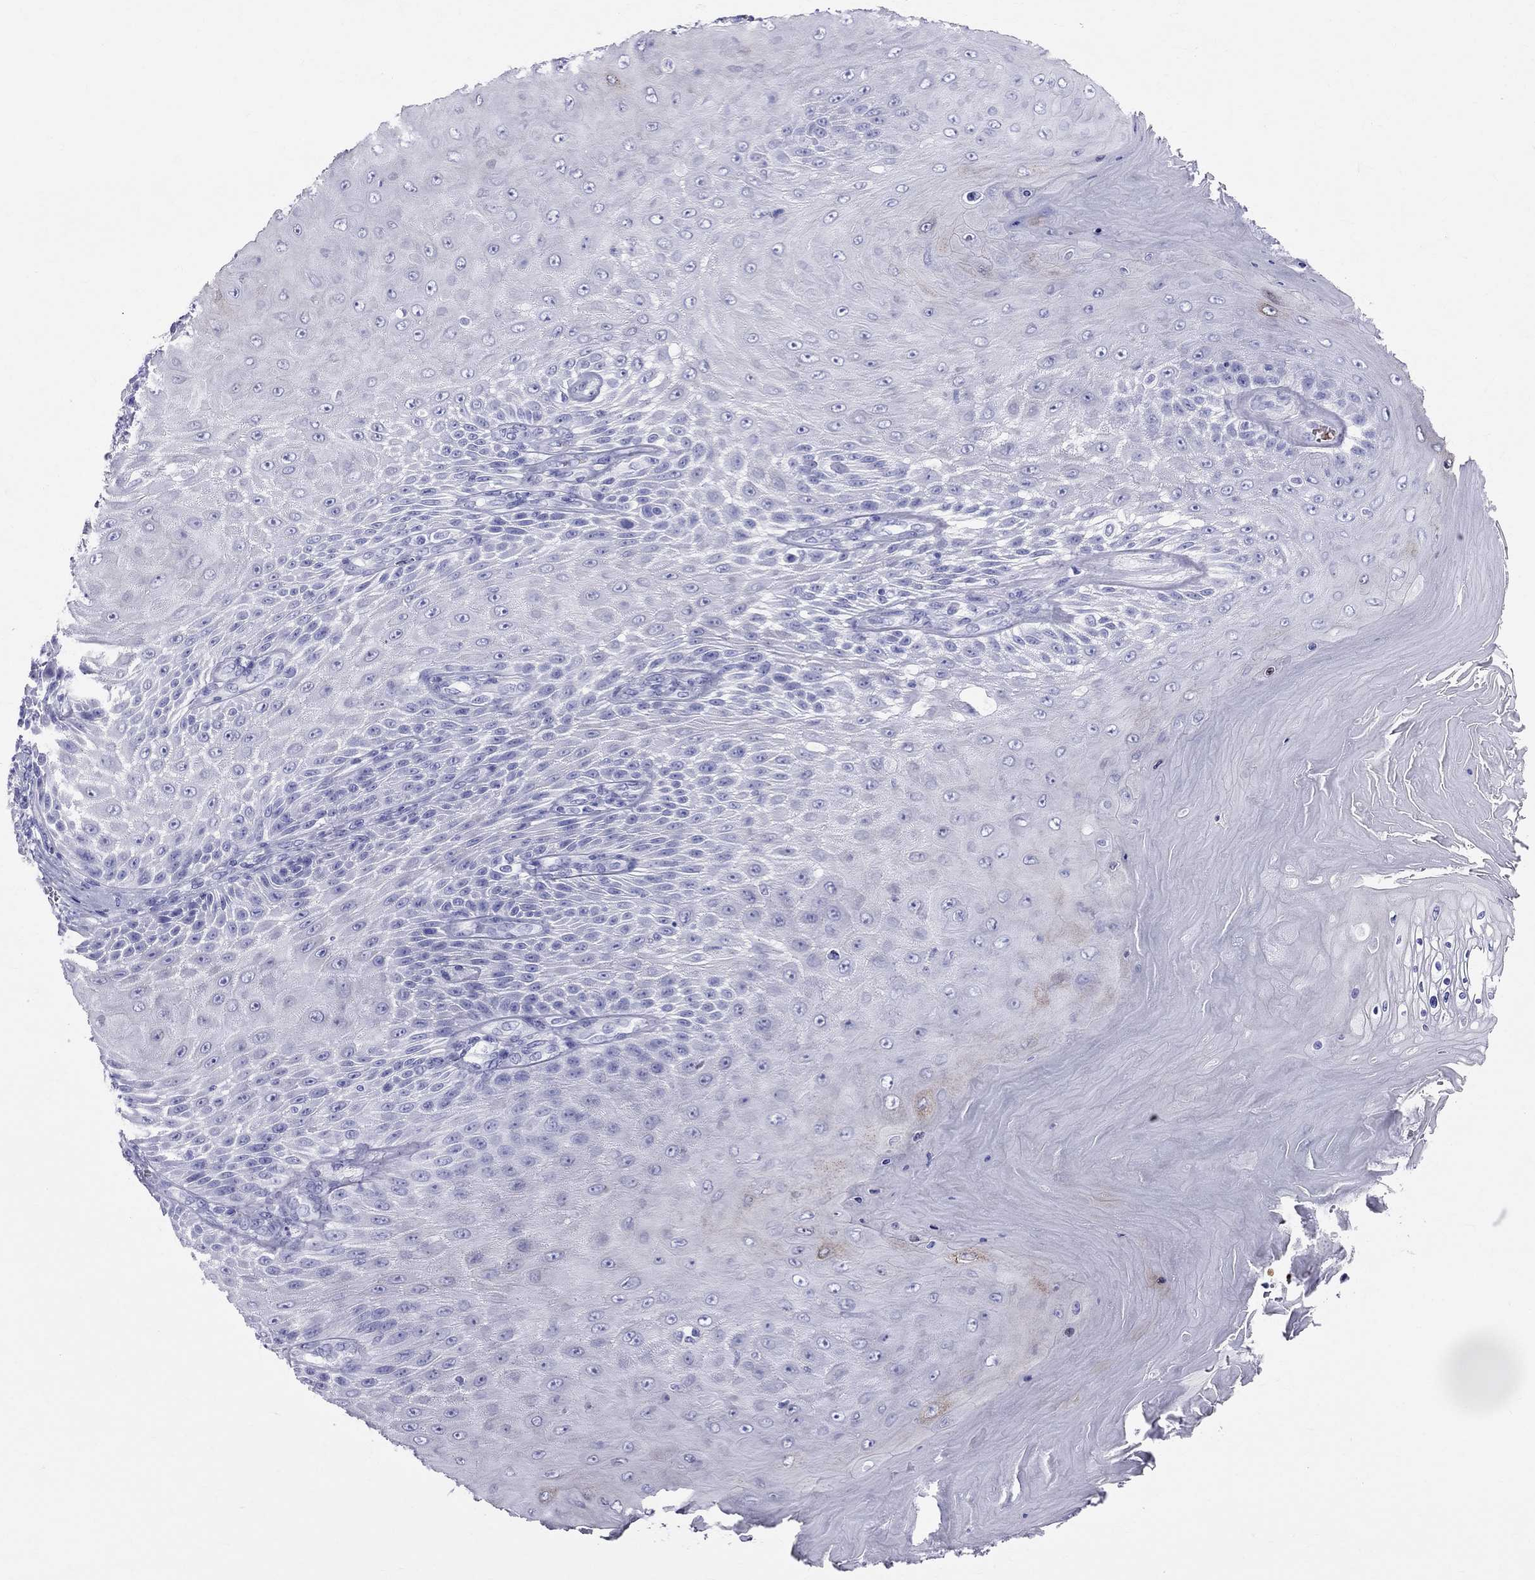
{"staining": {"intensity": "negative", "quantity": "none", "location": "none"}, "tissue": "skin cancer", "cell_type": "Tumor cells", "image_type": "cancer", "snomed": [{"axis": "morphology", "description": "Squamous cell carcinoma, NOS"}, {"axis": "topography", "description": "Skin"}], "caption": "High magnification brightfield microscopy of skin cancer stained with DAB (brown) and counterstained with hematoxylin (blue): tumor cells show no significant positivity. (Immunohistochemistry, brightfield microscopy, high magnification).", "gene": "DNAAF6", "patient": {"sex": "male", "age": 62}}